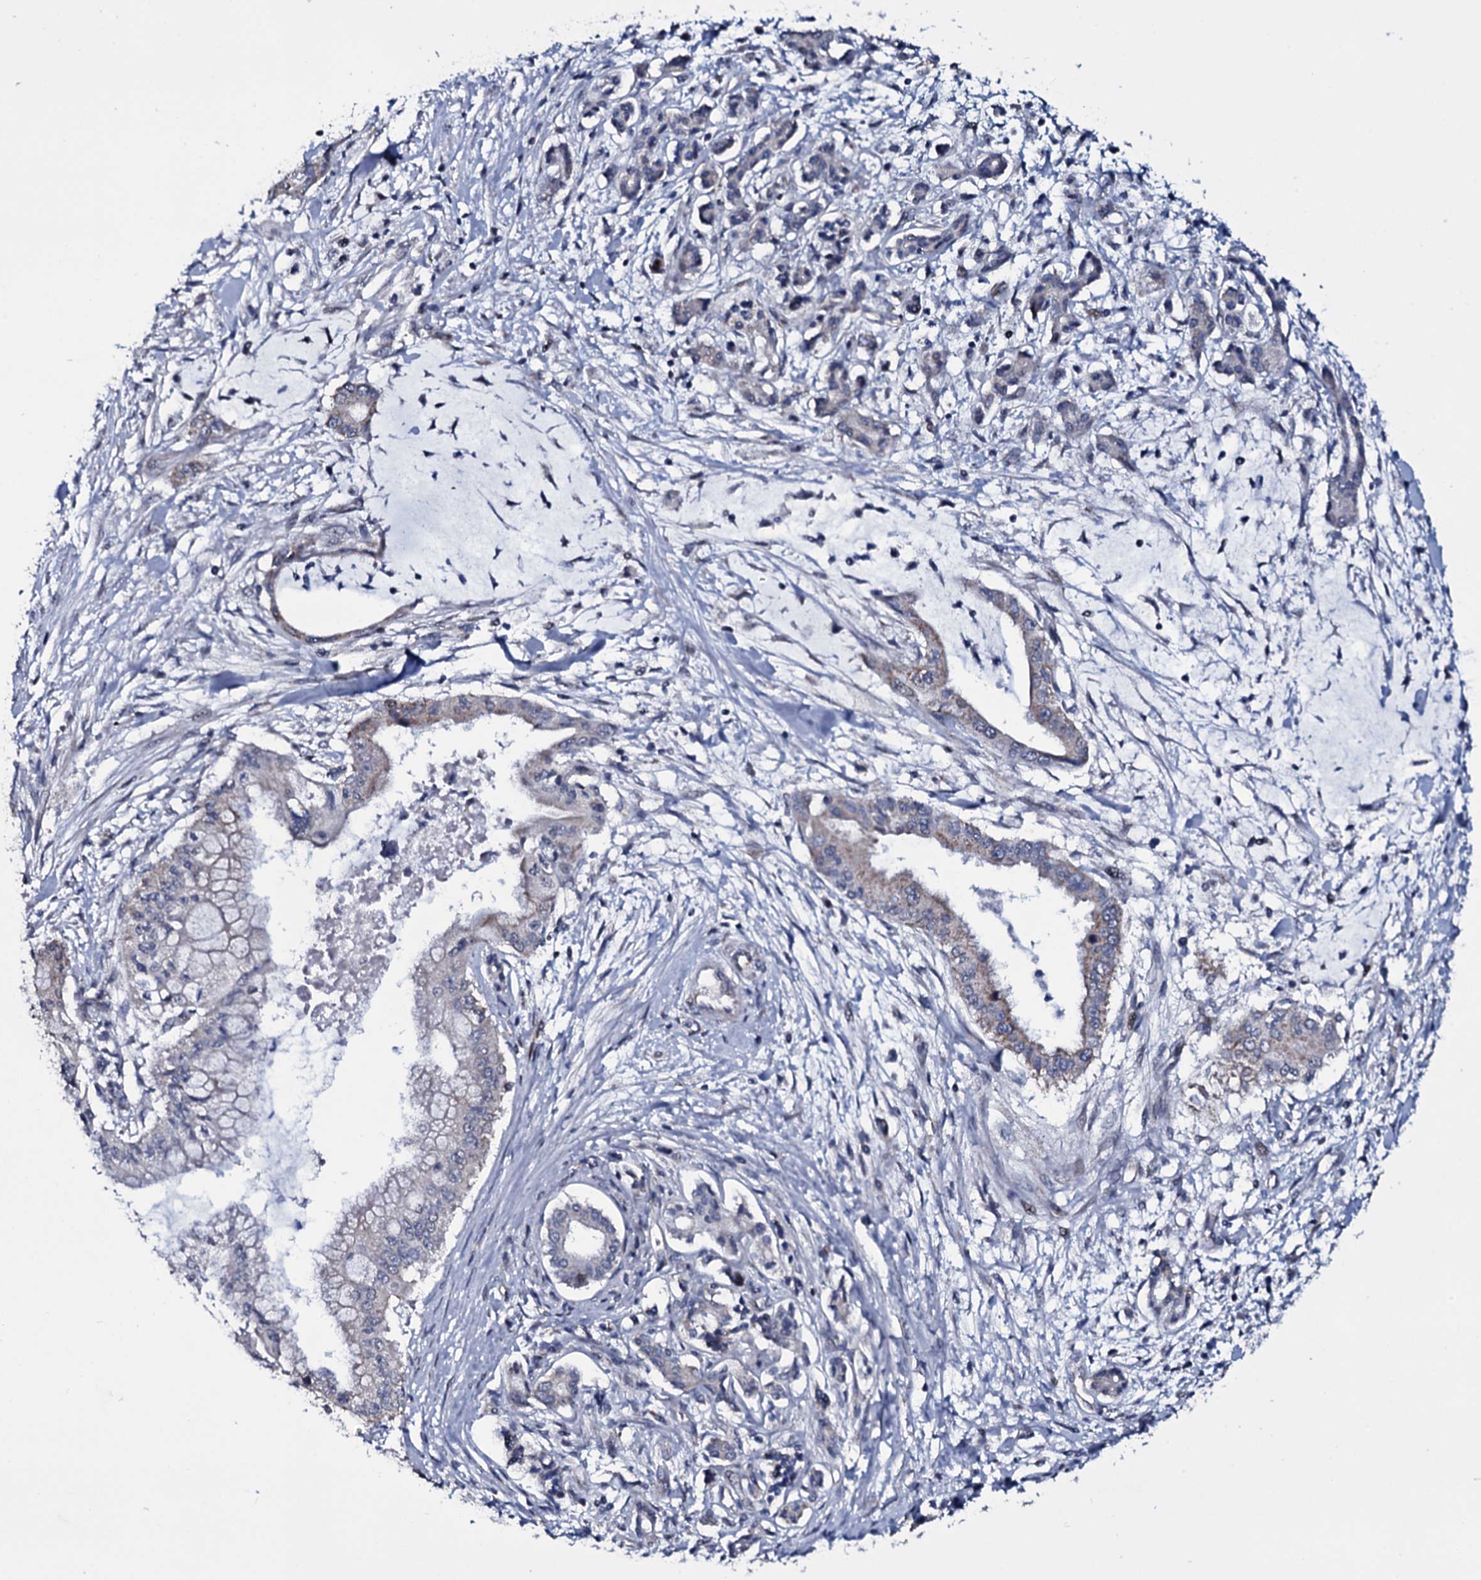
{"staining": {"intensity": "weak", "quantity": "<25%", "location": "cytoplasmic/membranous"}, "tissue": "pancreatic cancer", "cell_type": "Tumor cells", "image_type": "cancer", "snomed": [{"axis": "morphology", "description": "Adenocarcinoma, NOS"}, {"axis": "topography", "description": "Pancreas"}], "caption": "Immunohistochemical staining of pancreatic adenocarcinoma reveals no significant staining in tumor cells.", "gene": "WIPF3", "patient": {"sex": "male", "age": 46}}